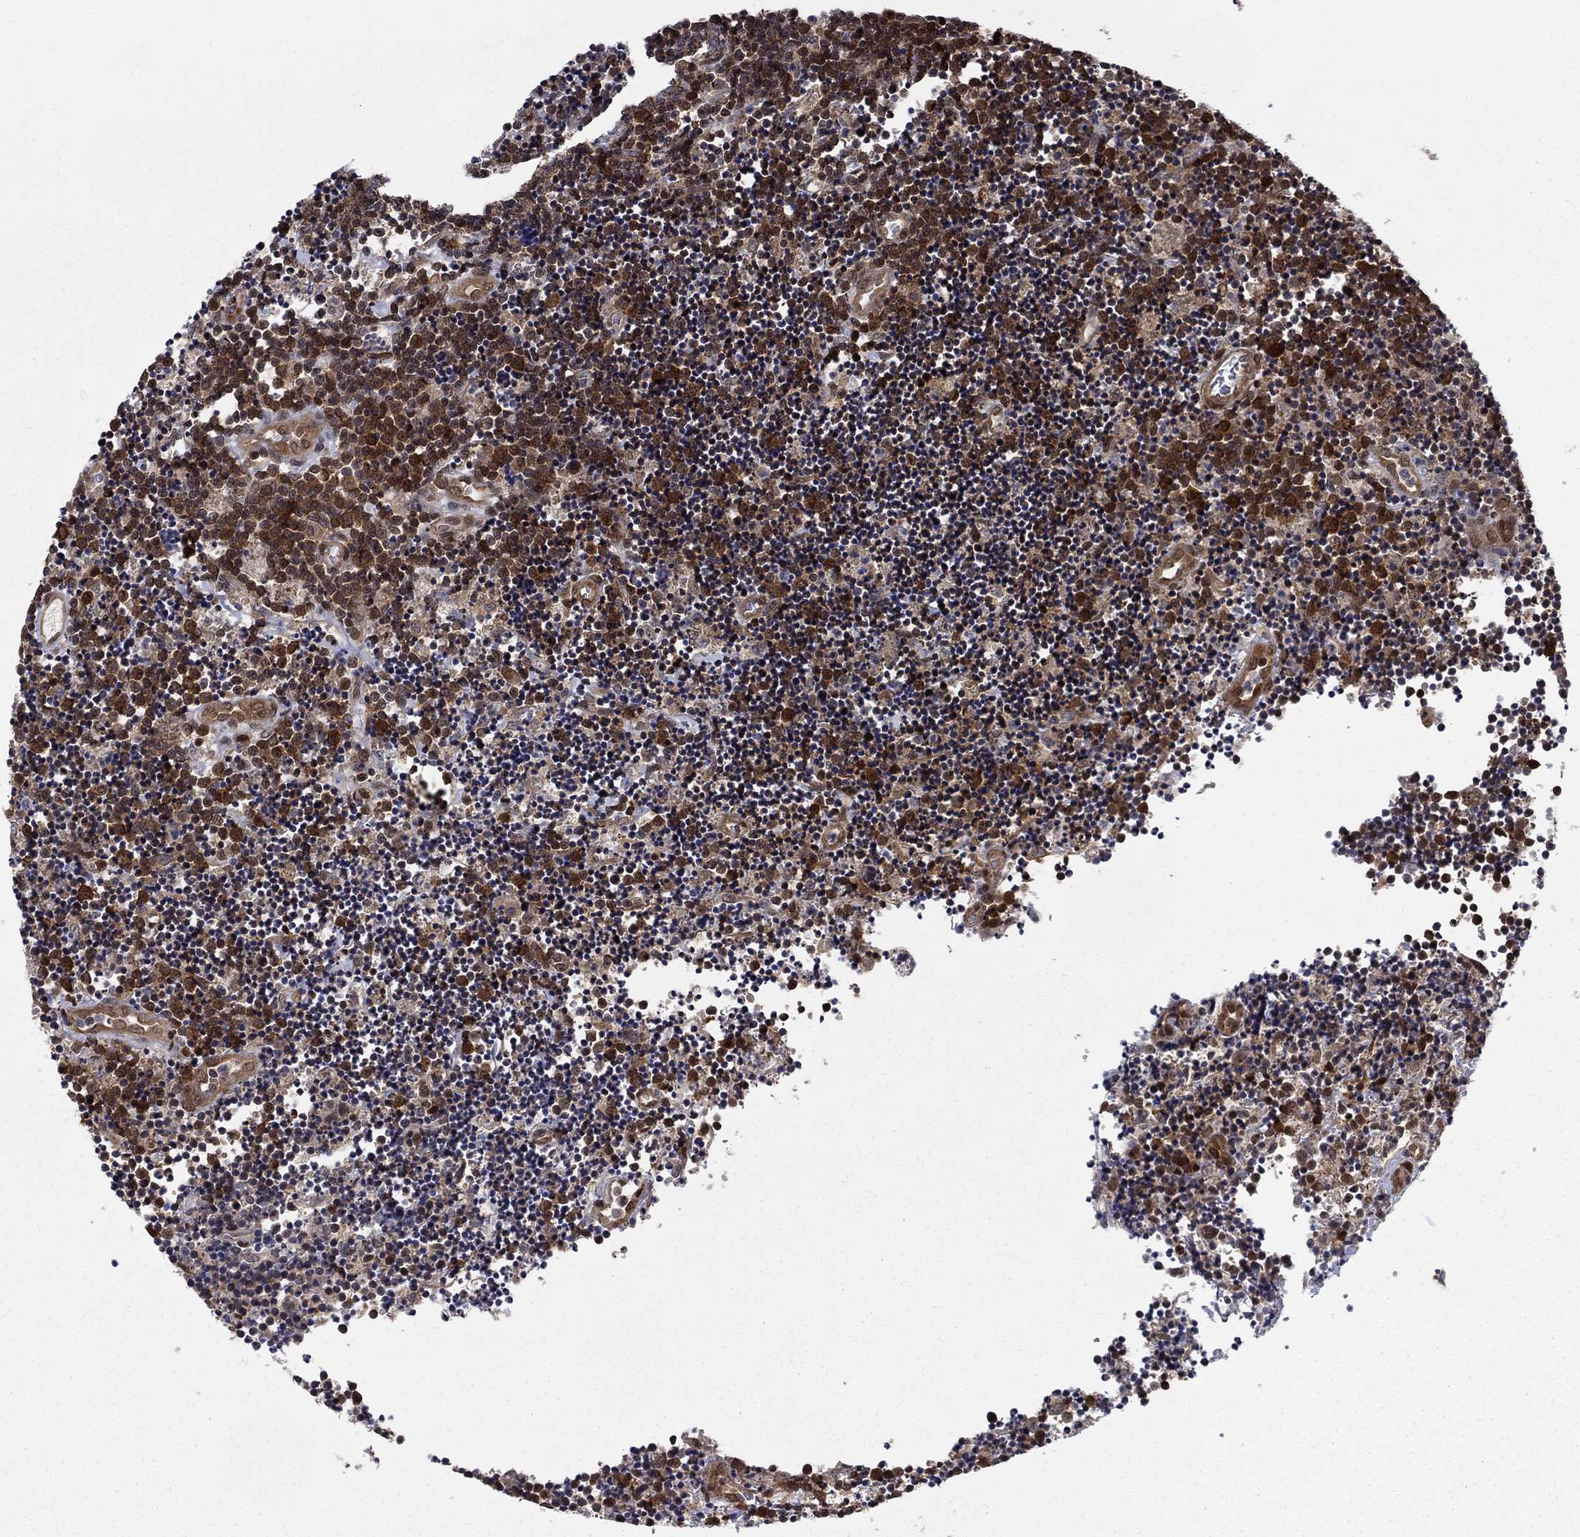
{"staining": {"intensity": "strong", "quantity": ">75%", "location": "cytoplasmic/membranous"}, "tissue": "lymphoma", "cell_type": "Tumor cells", "image_type": "cancer", "snomed": [{"axis": "morphology", "description": "Malignant lymphoma, non-Hodgkin's type, Low grade"}, {"axis": "topography", "description": "Brain"}], "caption": "Lymphoma tissue shows strong cytoplasmic/membranous staining in about >75% of tumor cells", "gene": "FKBP4", "patient": {"sex": "female", "age": 66}}